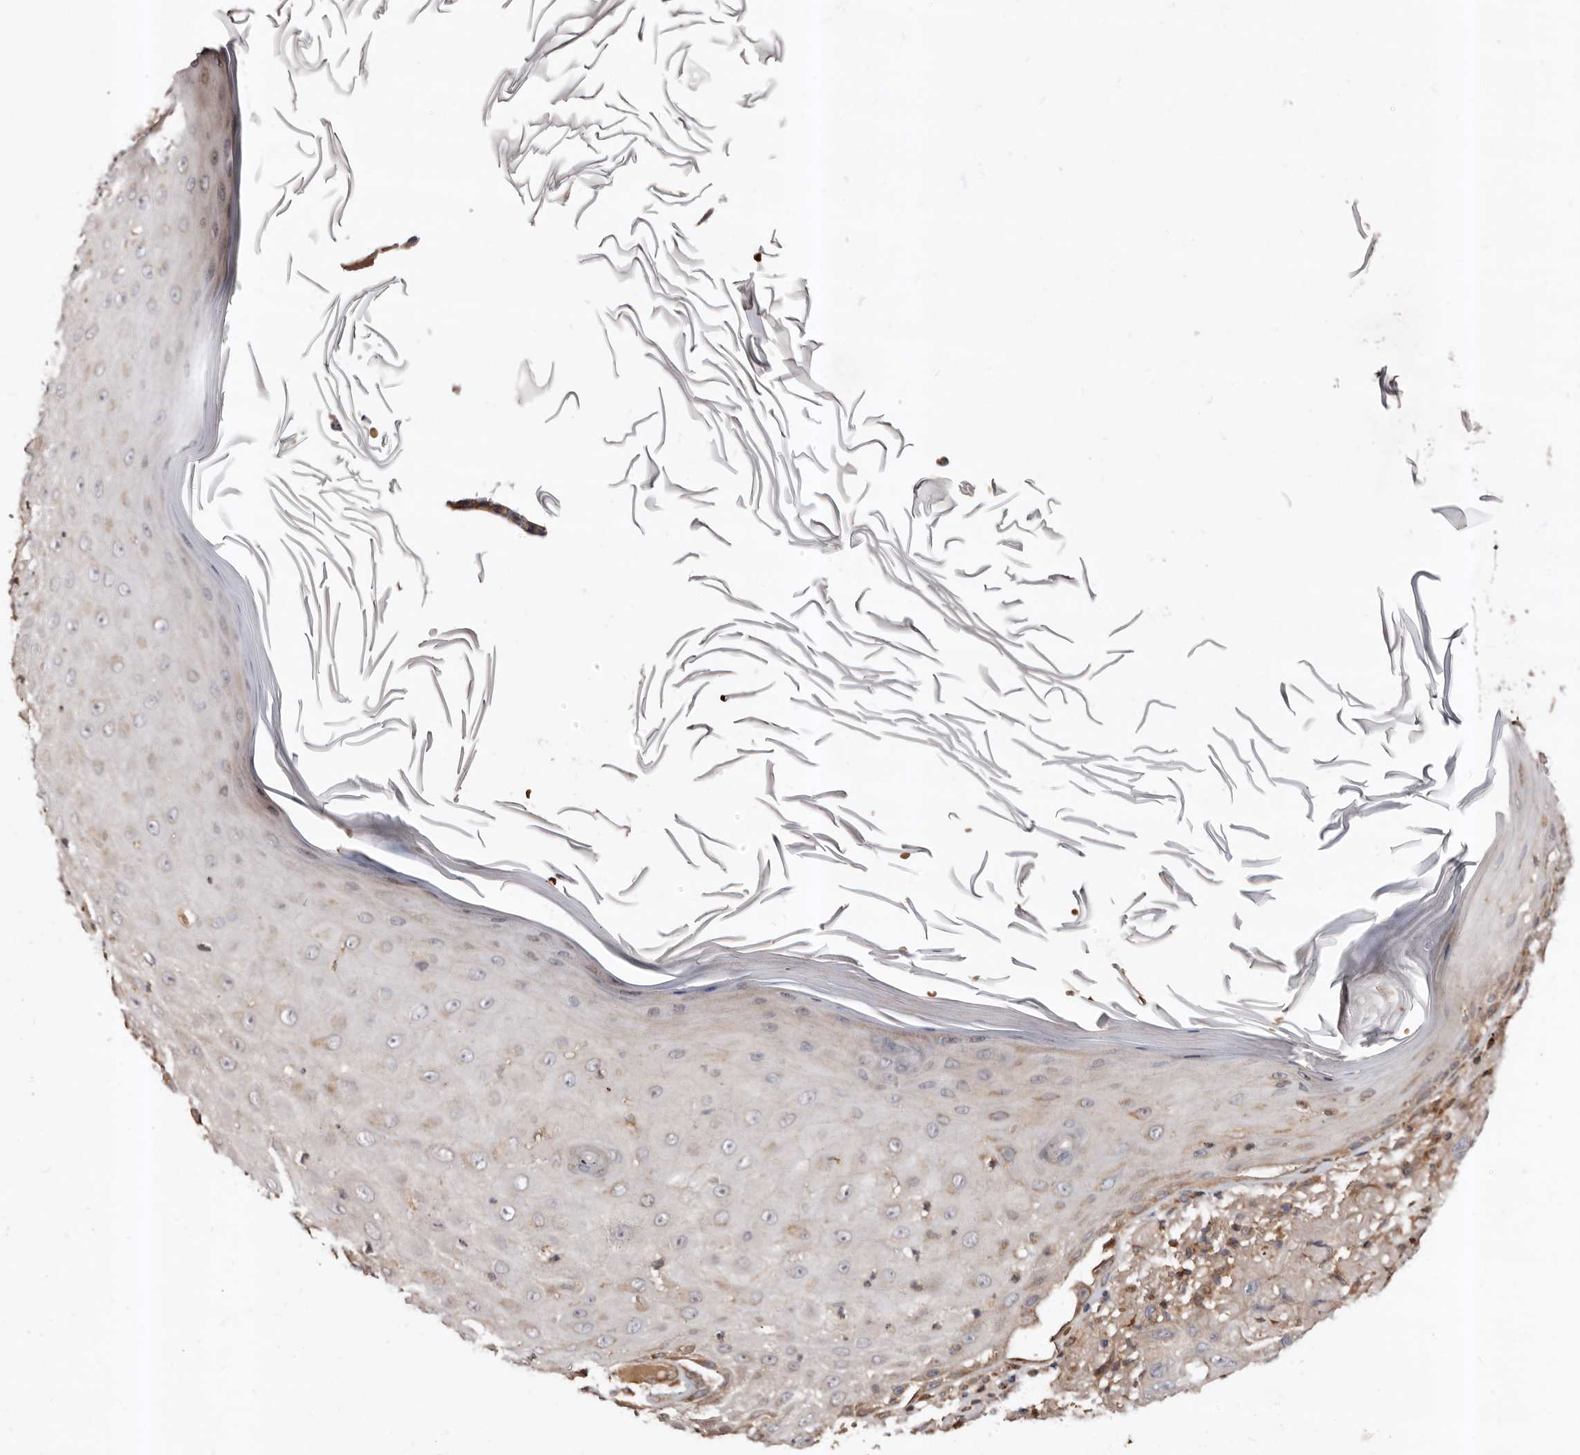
{"staining": {"intensity": "weak", "quantity": "25%-75%", "location": "cytoplasmic/membranous"}, "tissue": "skin cancer", "cell_type": "Tumor cells", "image_type": "cancer", "snomed": [{"axis": "morphology", "description": "Normal tissue, NOS"}, {"axis": "morphology", "description": "Squamous cell carcinoma, NOS"}, {"axis": "topography", "description": "Skin"}], "caption": "Protein expression analysis of human skin squamous cell carcinoma reveals weak cytoplasmic/membranous staining in approximately 25%-75% of tumor cells.", "gene": "BAX", "patient": {"sex": "female", "age": 96}}